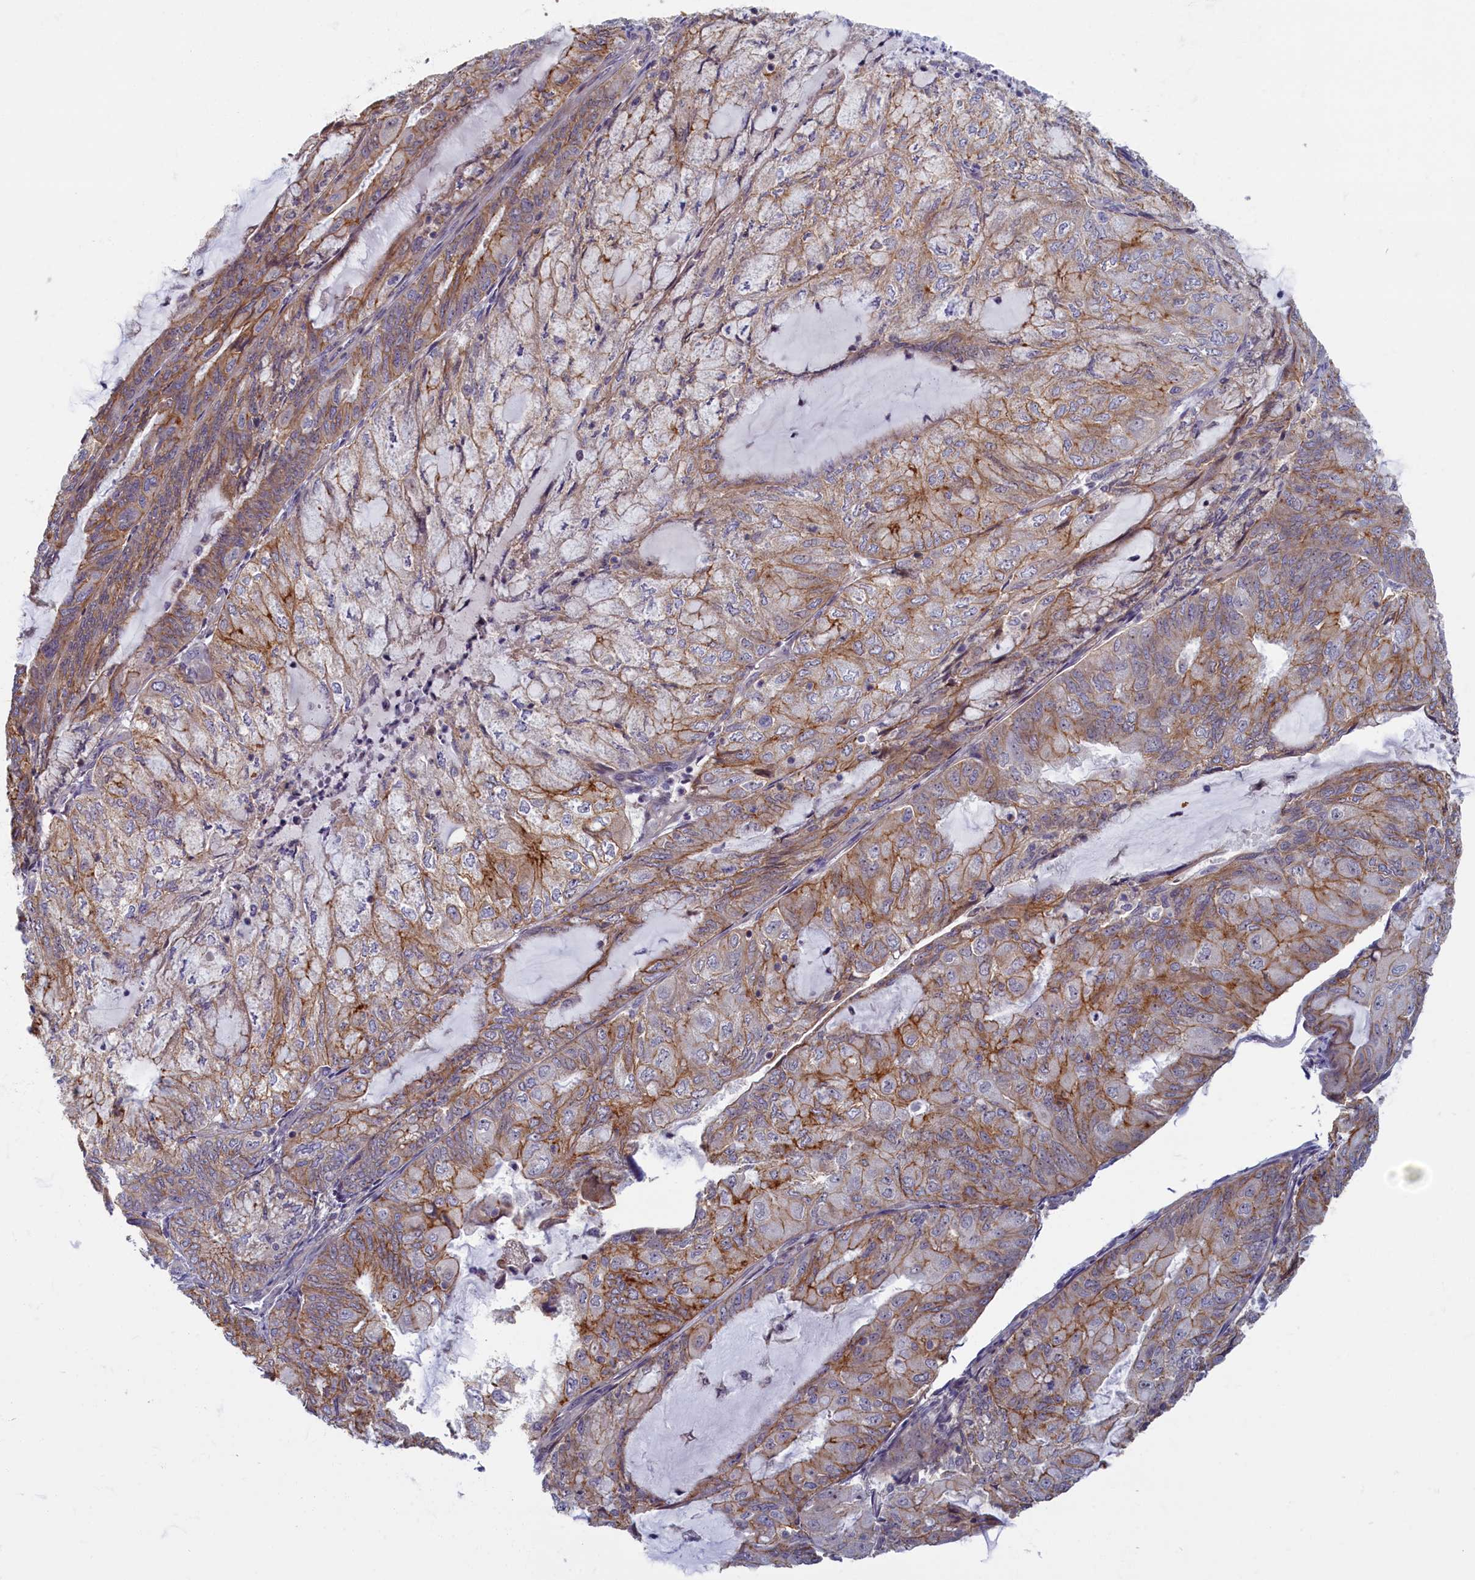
{"staining": {"intensity": "moderate", "quantity": "25%-75%", "location": "cytoplasmic/membranous"}, "tissue": "endometrial cancer", "cell_type": "Tumor cells", "image_type": "cancer", "snomed": [{"axis": "morphology", "description": "Adenocarcinoma, NOS"}, {"axis": "topography", "description": "Endometrium"}], "caption": "The histopathology image demonstrates immunohistochemical staining of endometrial cancer. There is moderate cytoplasmic/membranous positivity is seen in approximately 25%-75% of tumor cells. (DAB IHC with brightfield microscopy, high magnification).", "gene": "TRPM4", "patient": {"sex": "female", "age": 81}}